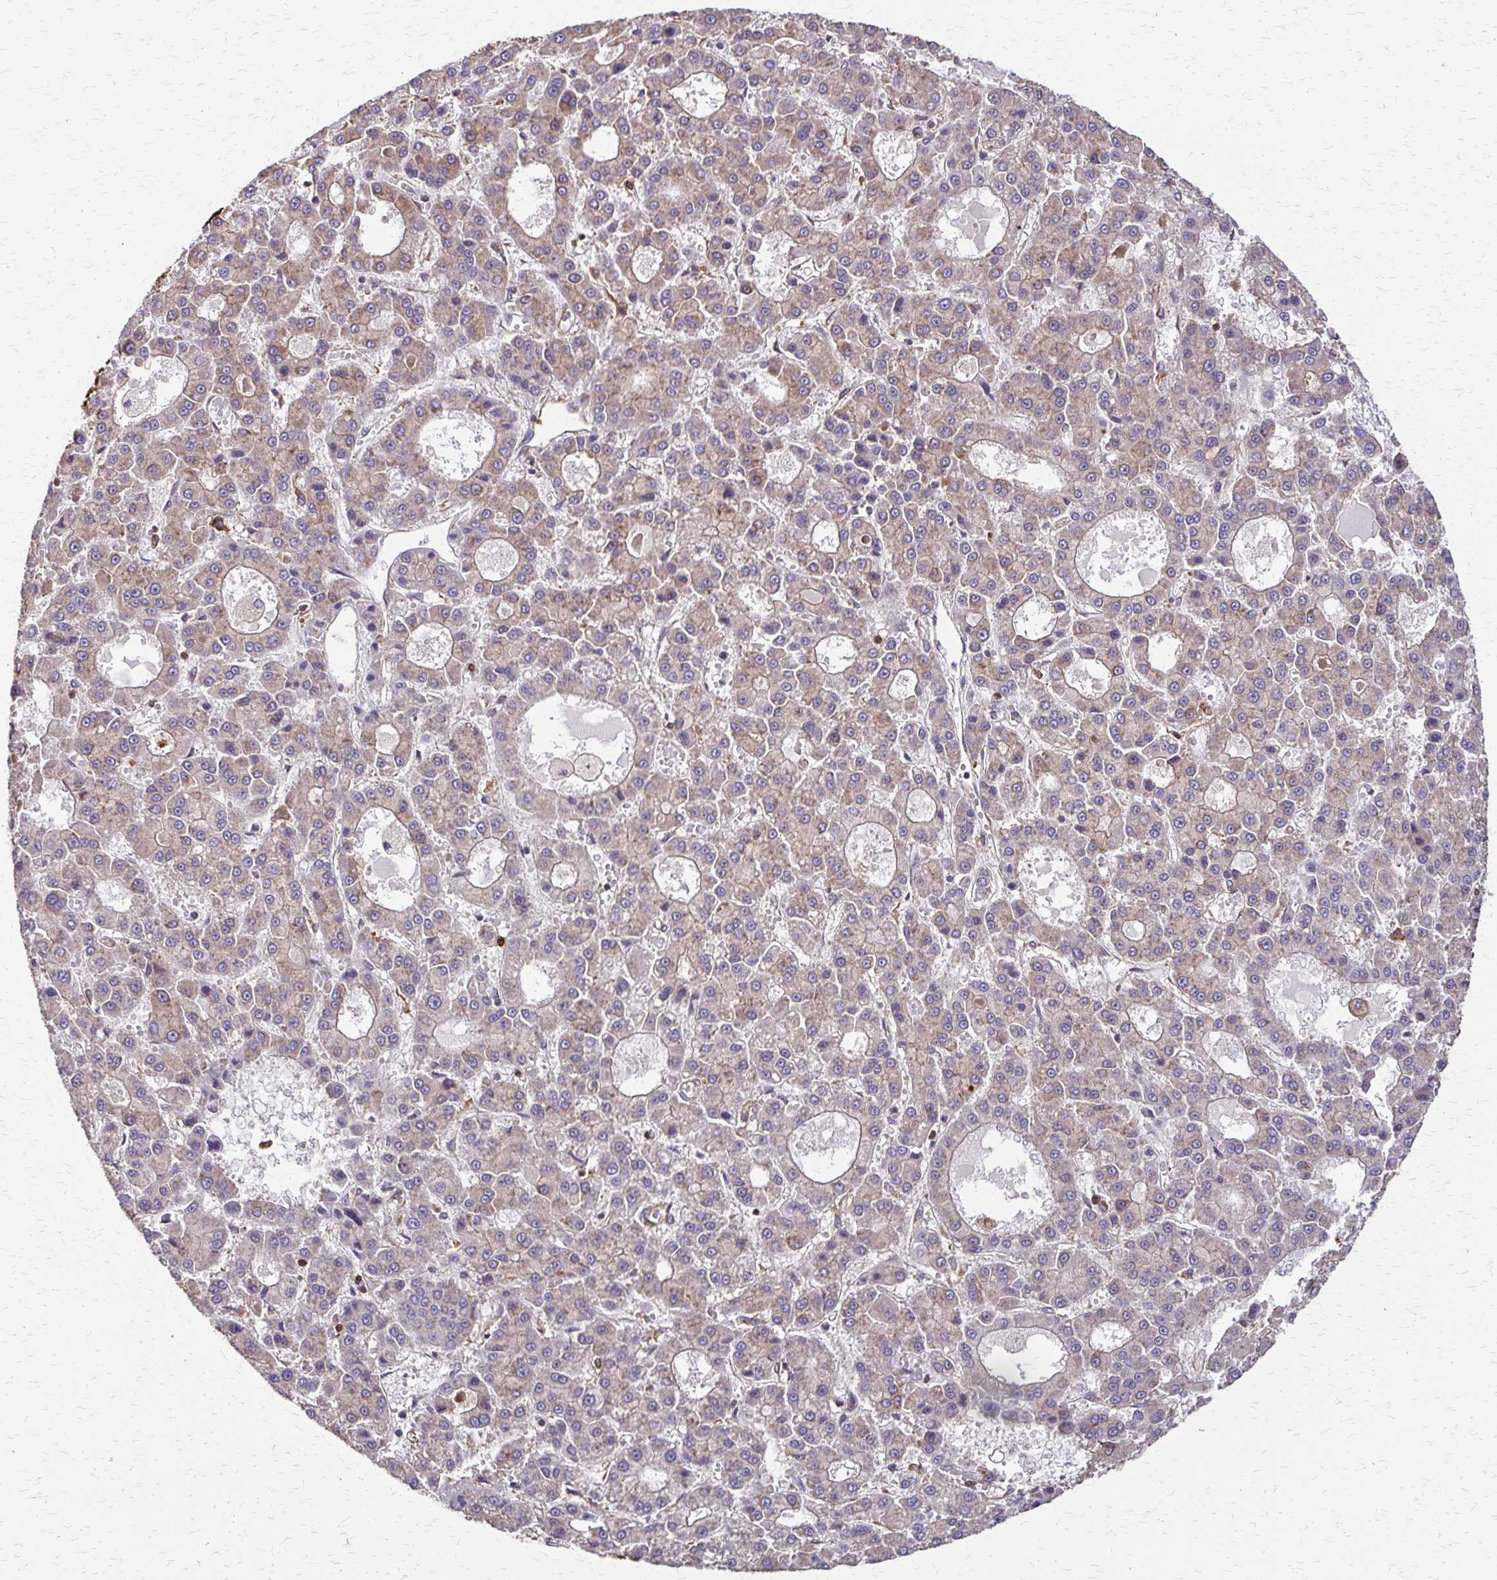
{"staining": {"intensity": "weak", "quantity": "<25%", "location": "cytoplasmic/membranous"}, "tissue": "liver cancer", "cell_type": "Tumor cells", "image_type": "cancer", "snomed": [{"axis": "morphology", "description": "Carcinoma, Hepatocellular, NOS"}, {"axis": "topography", "description": "Liver"}], "caption": "DAB immunohistochemical staining of liver hepatocellular carcinoma reveals no significant staining in tumor cells.", "gene": "EEF2", "patient": {"sex": "male", "age": 70}}